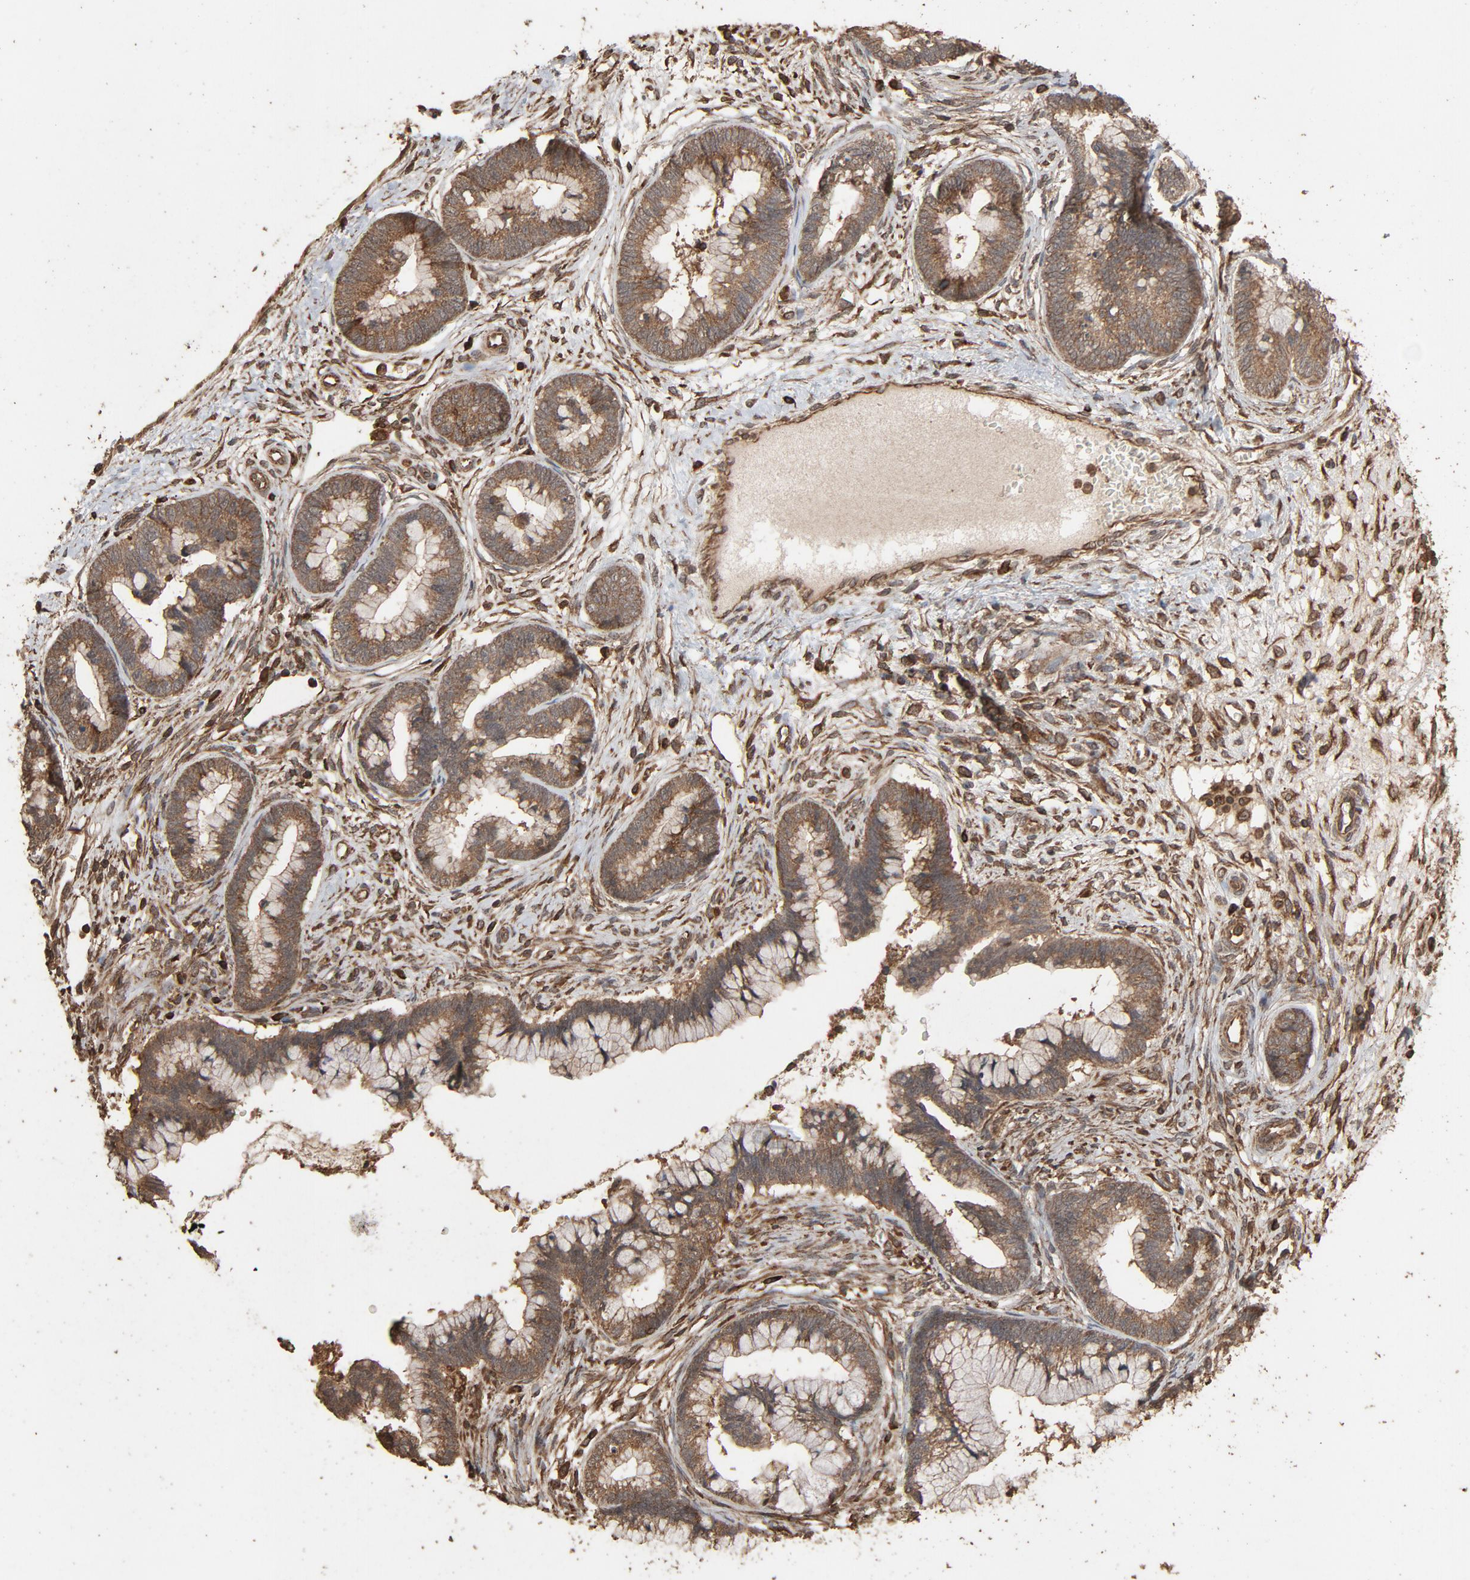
{"staining": {"intensity": "moderate", "quantity": "25%-75%", "location": "cytoplasmic/membranous"}, "tissue": "cervical cancer", "cell_type": "Tumor cells", "image_type": "cancer", "snomed": [{"axis": "morphology", "description": "Adenocarcinoma, NOS"}, {"axis": "topography", "description": "Cervix"}], "caption": "Tumor cells demonstrate moderate cytoplasmic/membranous staining in approximately 25%-75% of cells in cervical cancer (adenocarcinoma).", "gene": "RPS6KA6", "patient": {"sex": "female", "age": 44}}